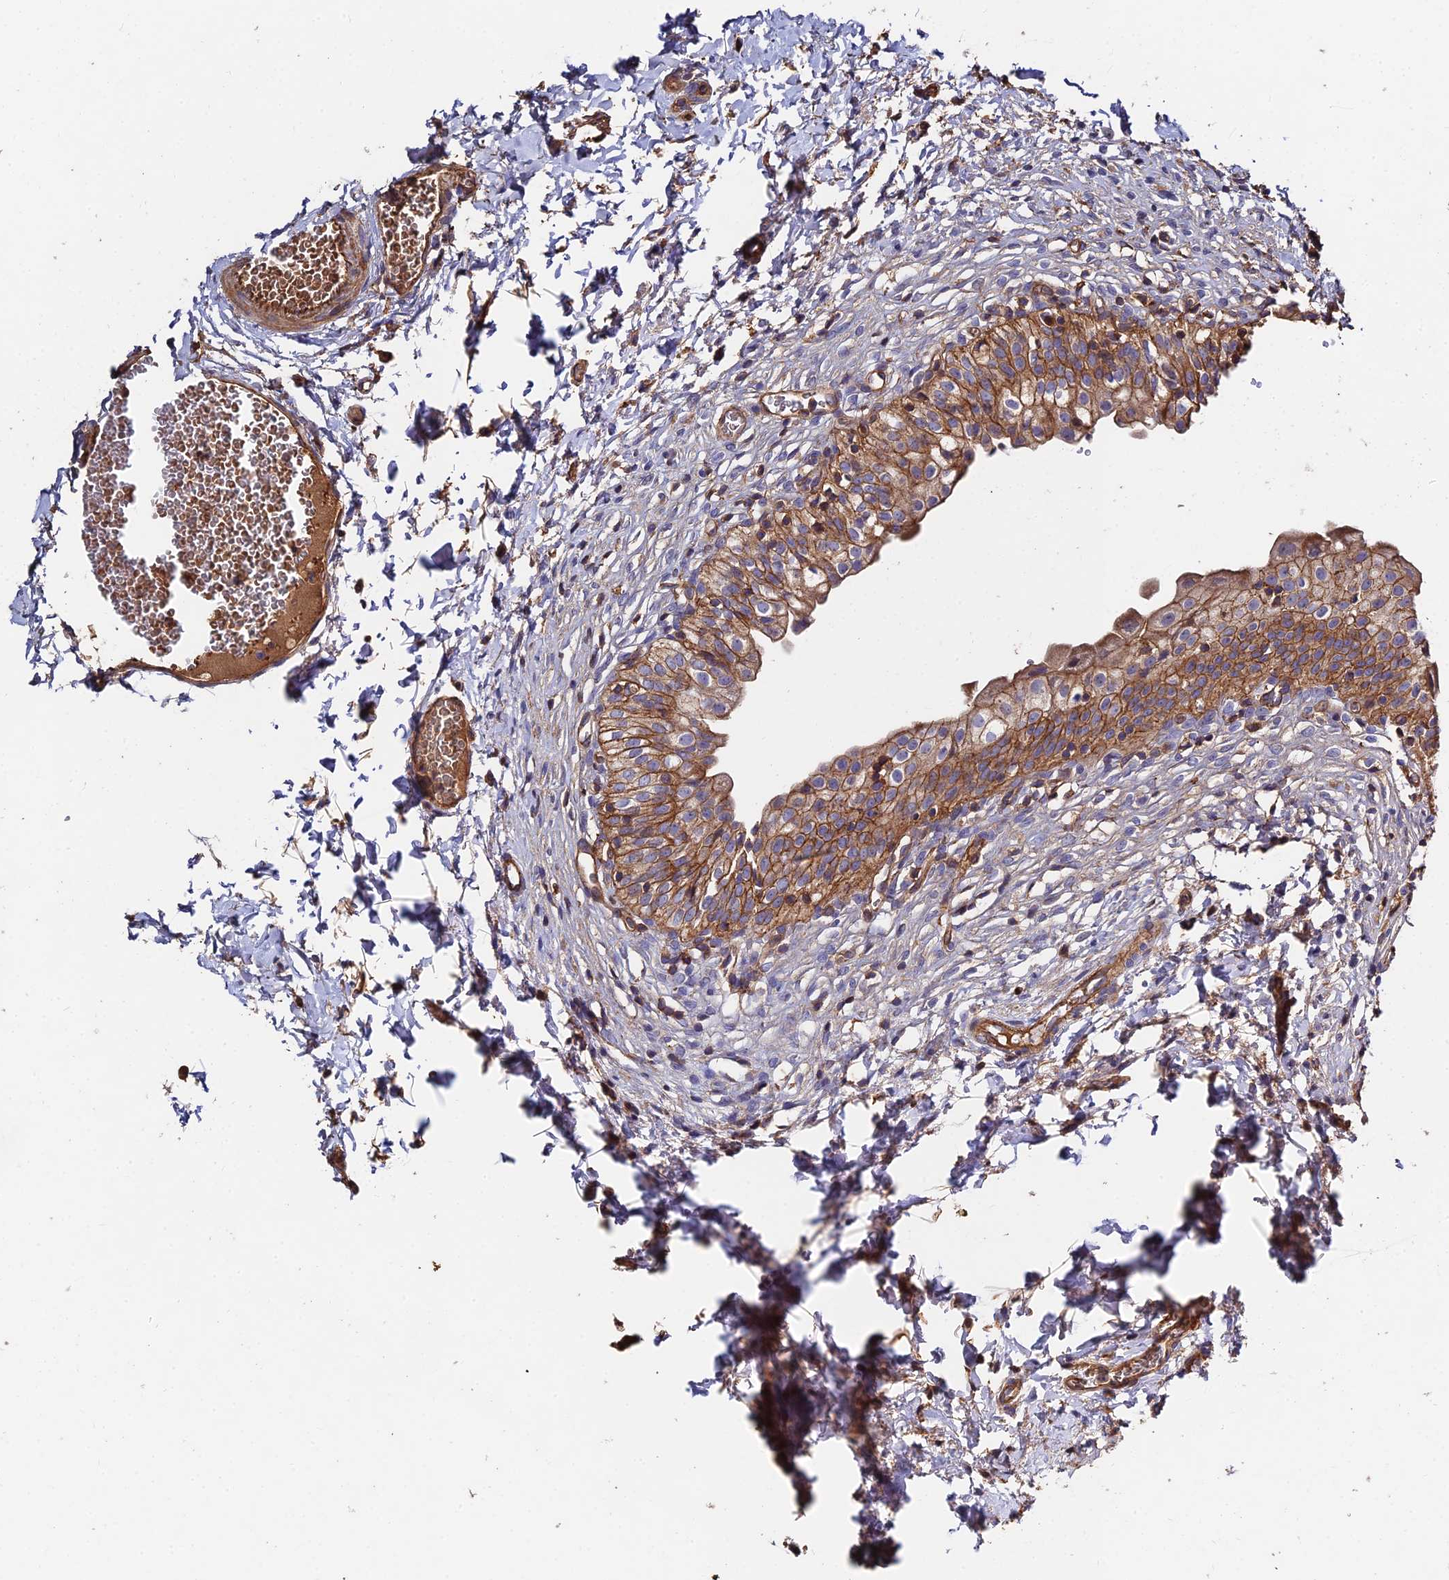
{"staining": {"intensity": "moderate", "quantity": ">75%", "location": "cytoplasmic/membranous"}, "tissue": "urinary bladder", "cell_type": "Urothelial cells", "image_type": "normal", "snomed": [{"axis": "morphology", "description": "Normal tissue, NOS"}, {"axis": "topography", "description": "Urinary bladder"}], "caption": "IHC image of unremarkable urinary bladder: urinary bladder stained using IHC shows medium levels of moderate protein expression localized specifically in the cytoplasmic/membranous of urothelial cells, appearing as a cytoplasmic/membranous brown color.", "gene": "EXT1", "patient": {"sex": "male", "age": 55}}